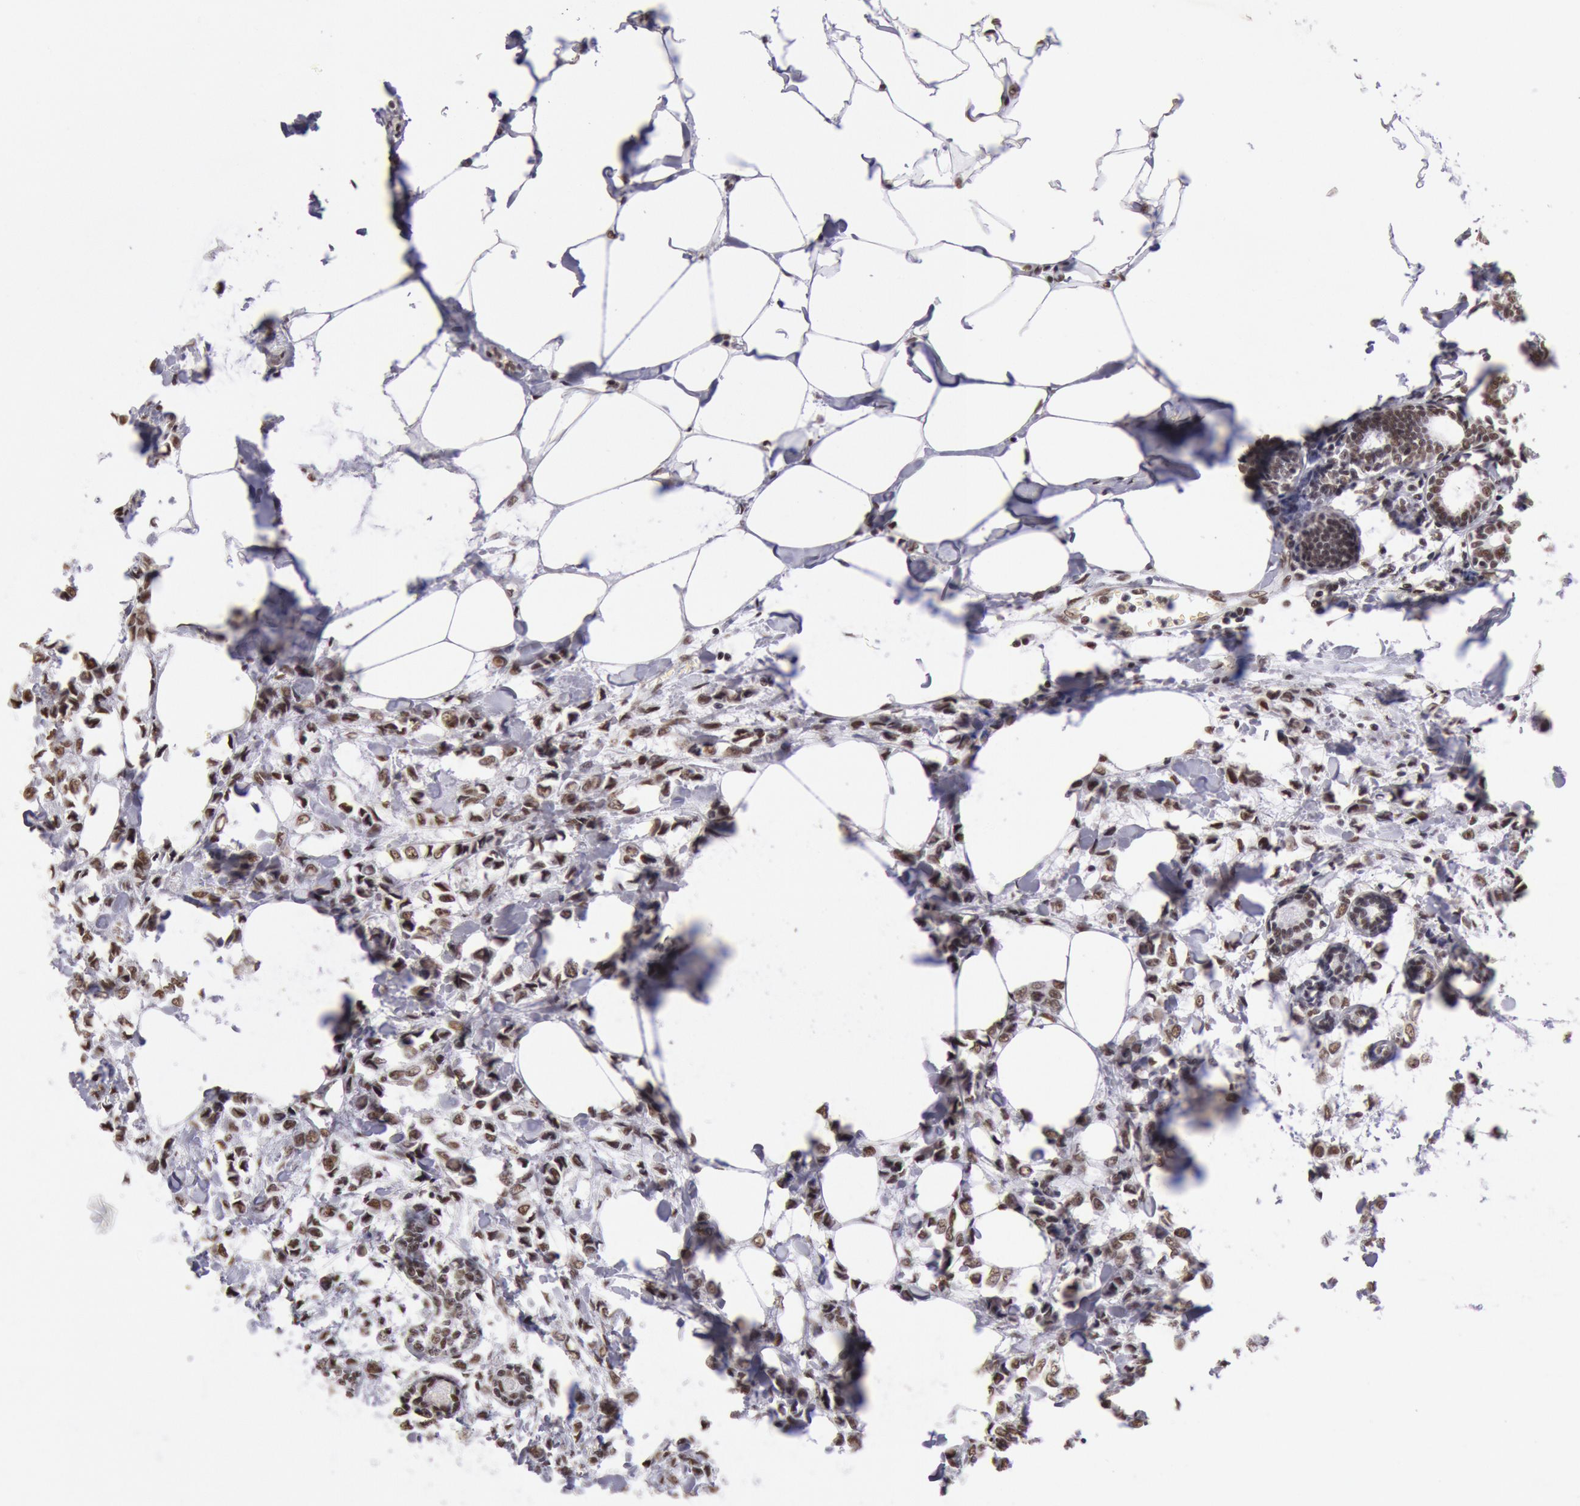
{"staining": {"intensity": "moderate", "quantity": ">75%", "location": "nuclear"}, "tissue": "breast cancer", "cell_type": "Tumor cells", "image_type": "cancer", "snomed": [{"axis": "morphology", "description": "Lobular carcinoma"}, {"axis": "topography", "description": "Breast"}], "caption": "There is medium levels of moderate nuclear staining in tumor cells of breast lobular carcinoma, as demonstrated by immunohistochemical staining (brown color).", "gene": "SNRPD3", "patient": {"sex": "female", "age": 51}}